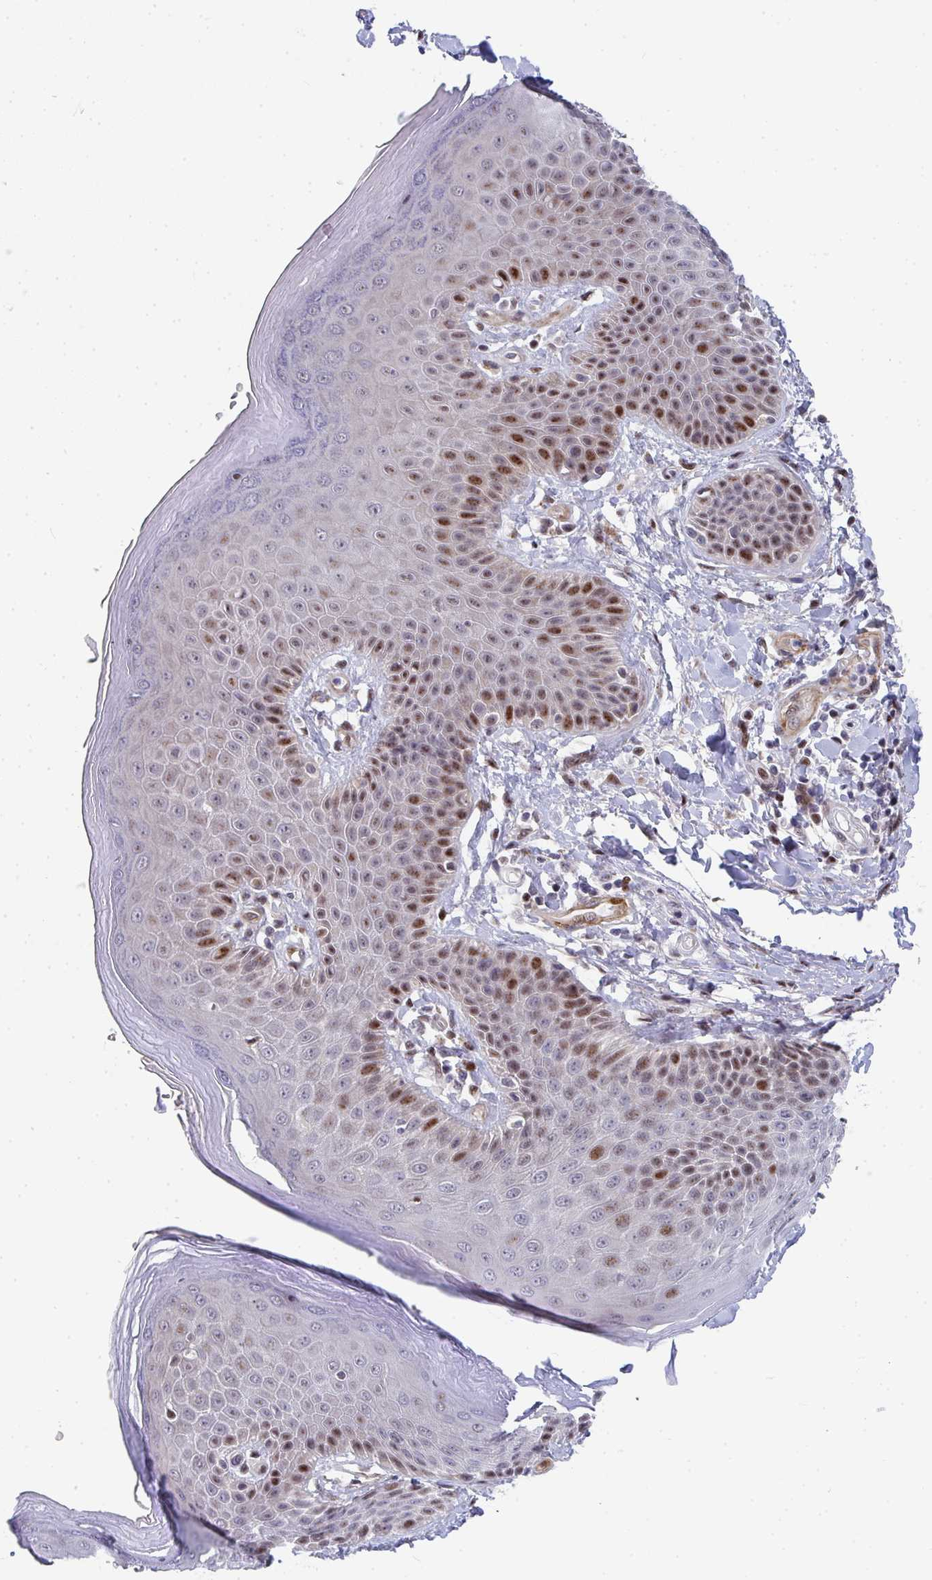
{"staining": {"intensity": "strong", "quantity": "<25%", "location": "nuclear"}, "tissue": "skin", "cell_type": "Epidermal cells", "image_type": "normal", "snomed": [{"axis": "morphology", "description": "Normal tissue, NOS"}, {"axis": "topography", "description": "Peripheral nerve tissue"}], "caption": "Brown immunohistochemical staining in benign human skin exhibits strong nuclear staining in approximately <25% of epidermal cells. (Stains: DAB in brown, nuclei in blue, Microscopy: brightfield microscopy at high magnification).", "gene": "ZIC3", "patient": {"sex": "male", "age": 51}}